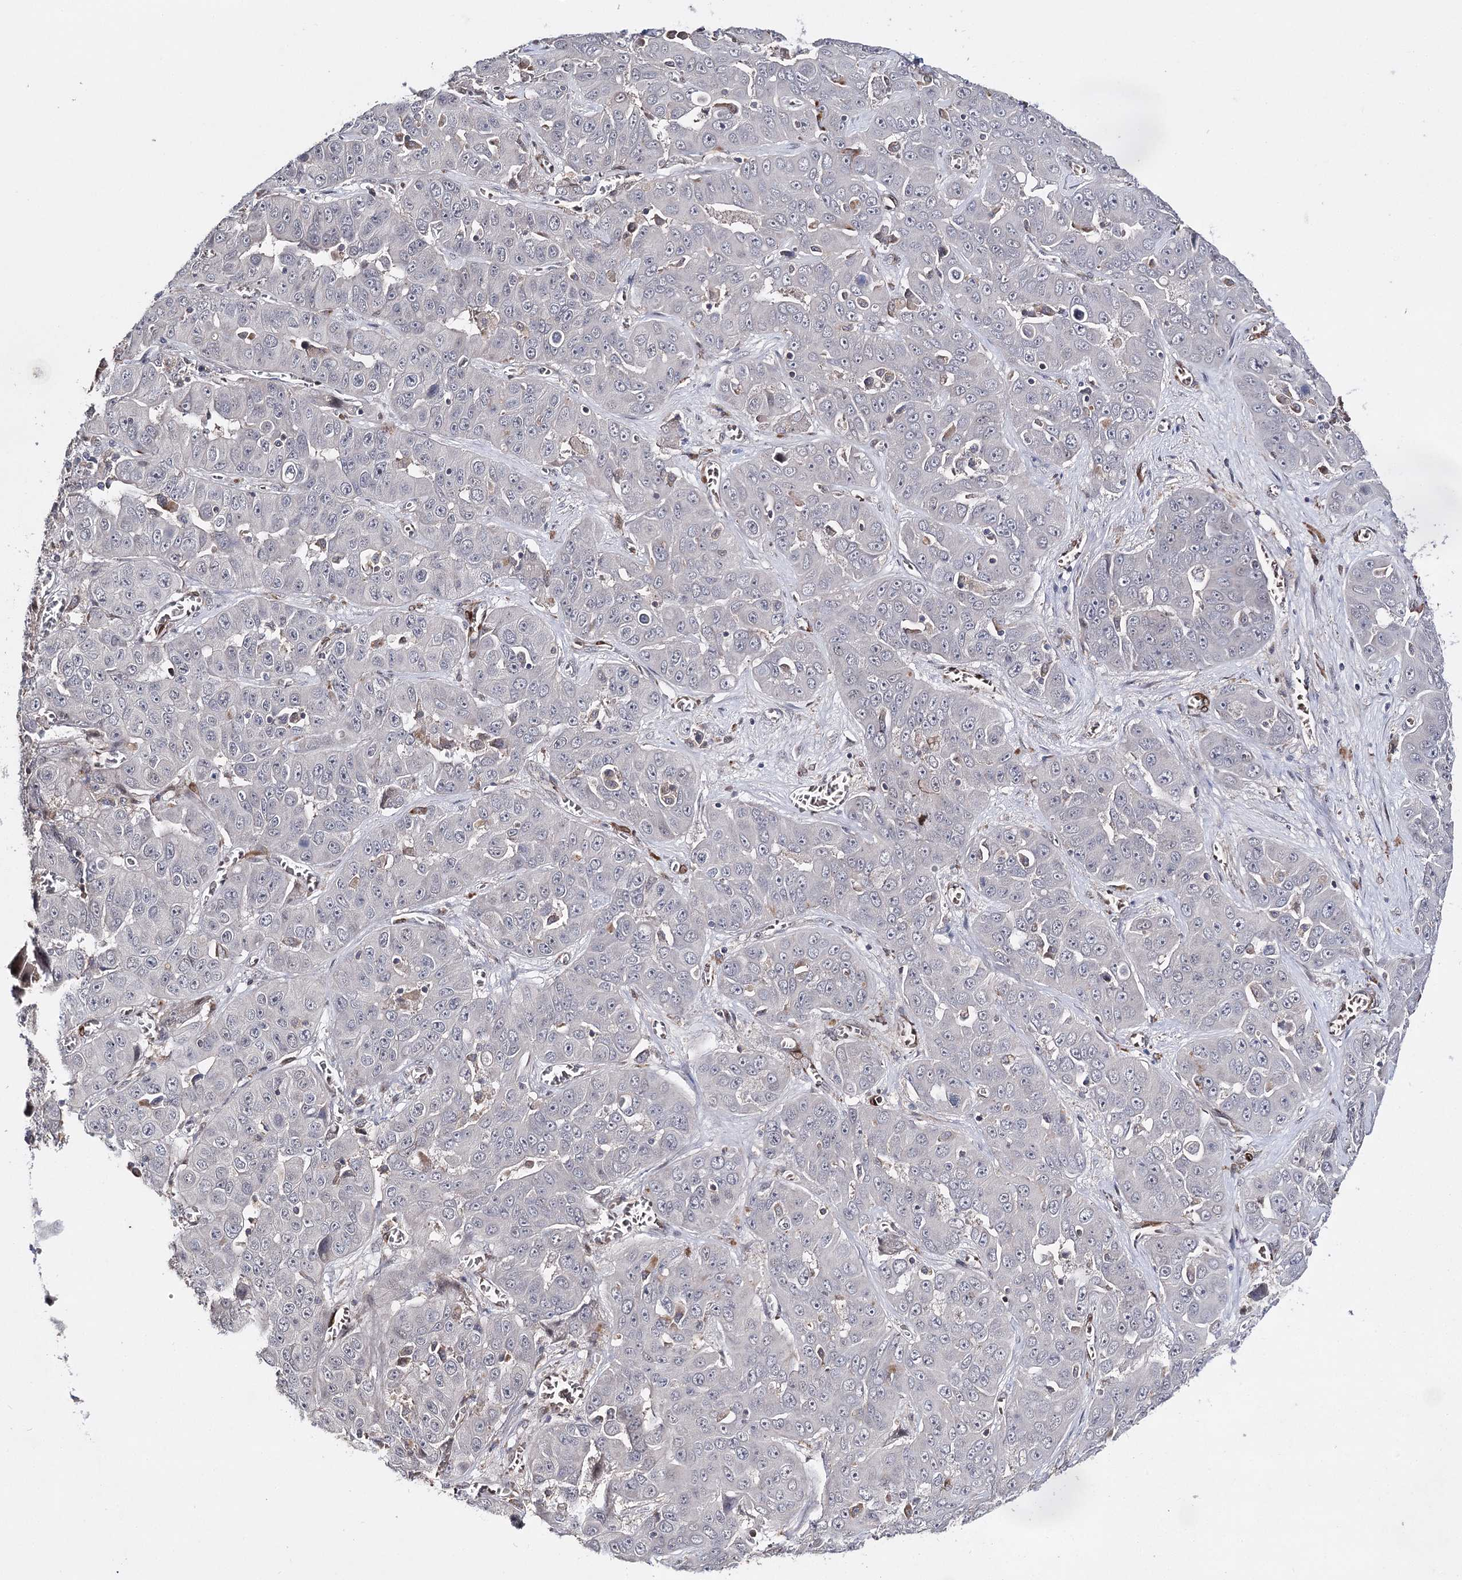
{"staining": {"intensity": "negative", "quantity": "none", "location": "none"}, "tissue": "liver cancer", "cell_type": "Tumor cells", "image_type": "cancer", "snomed": [{"axis": "morphology", "description": "Cholangiocarcinoma"}, {"axis": "topography", "description": "Liver"}], "caption": "Tumor cells show no significant protein staining in liver cancer (cholangiocarcinoma).", "gene": "HSD11B2", "patient": {"sex": "female", "age": 52}}